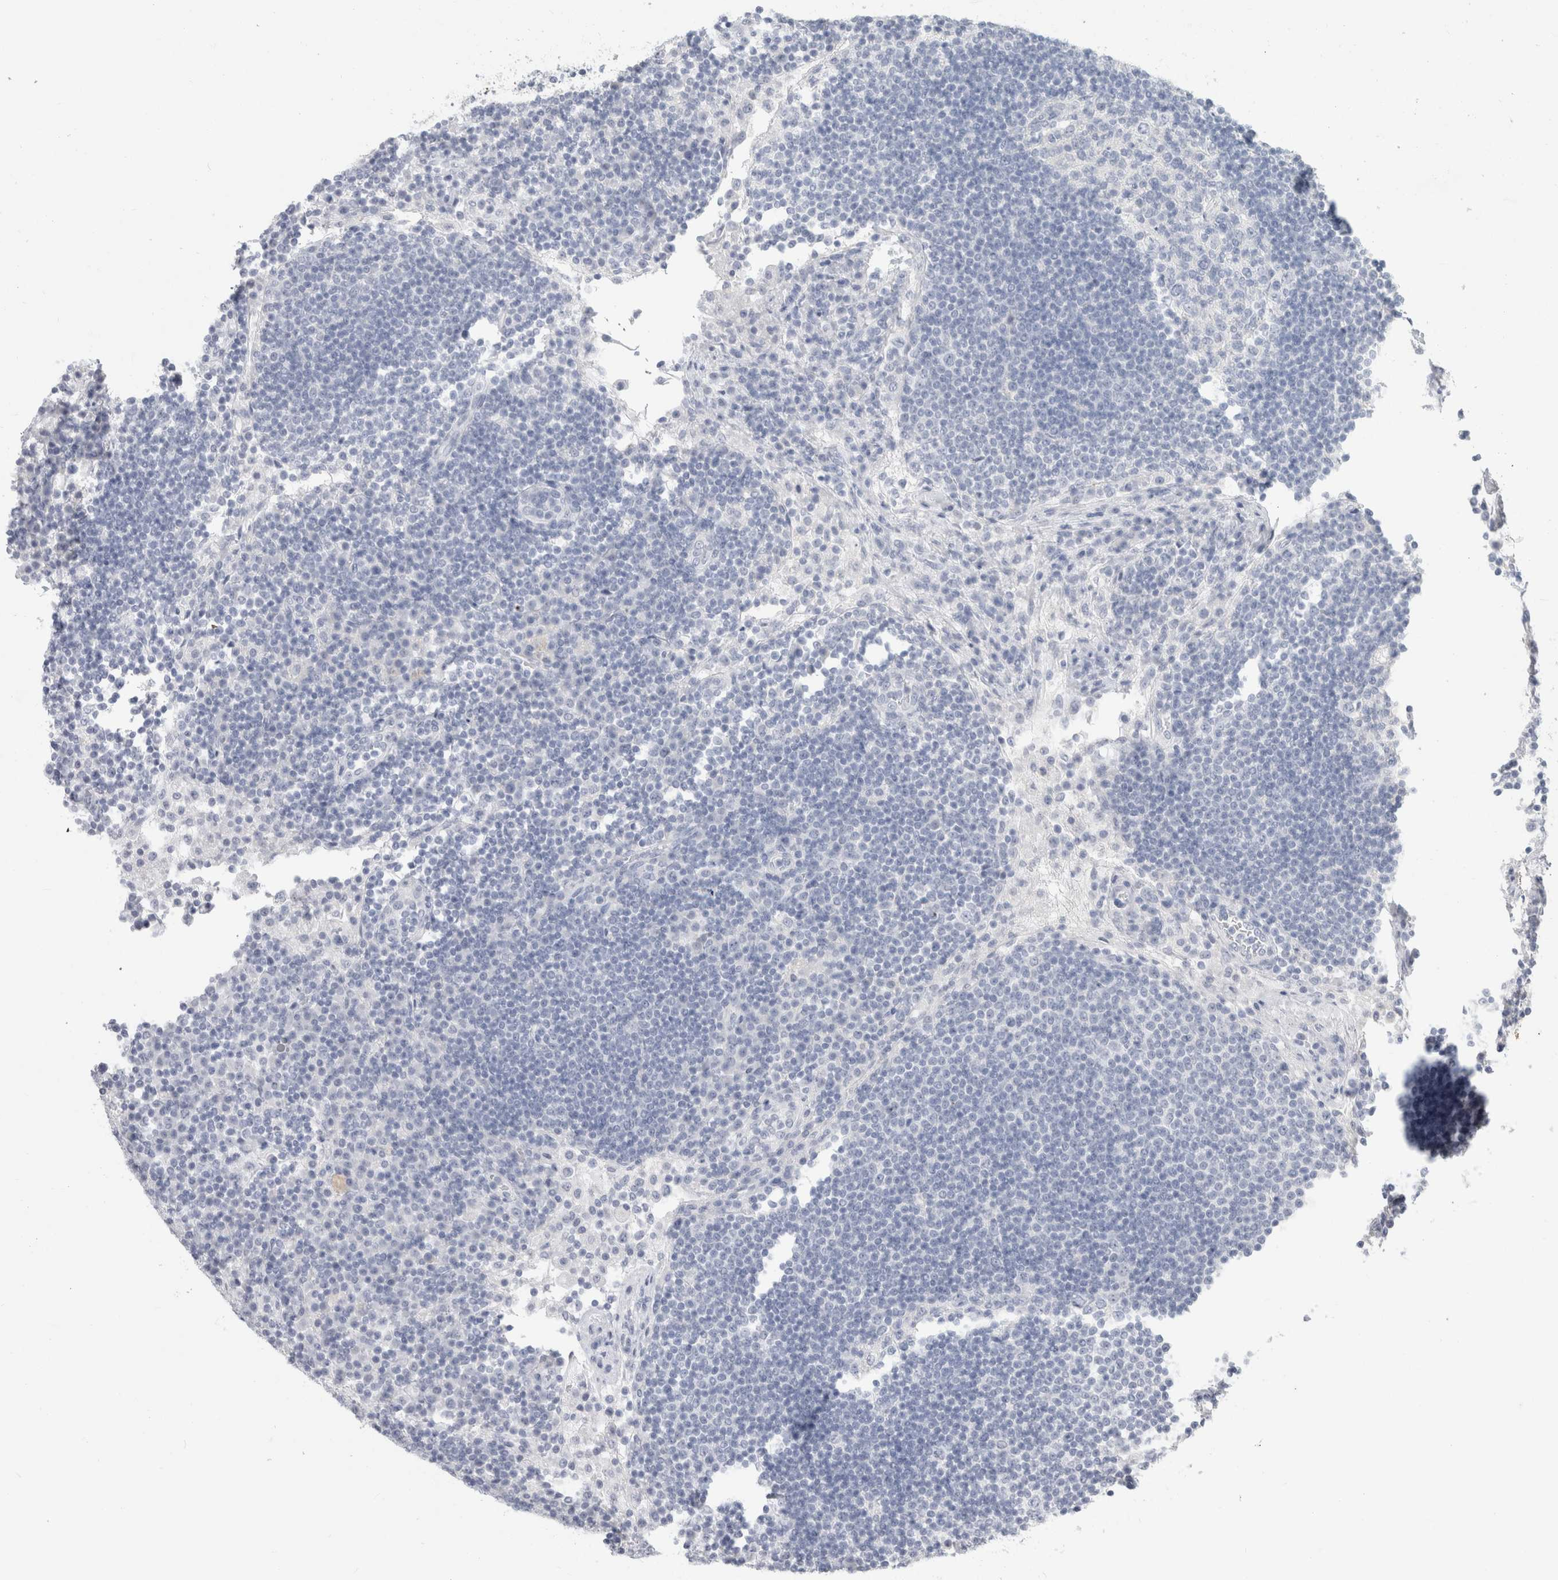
{"staining": {"intensity": "negative", "quantity": "none", "location": "none"}, "tissue": "lymph node", "cell_type": "Germinal center cells", "image_type": "normal", "snomed": [{"axis": "morphology", "description": "Normal tissue, NOS"}, {"axis": "topography", "description": "Lymph node"}], "caption": "Immunohistochemical staining of normal lymph node demonstrates no significant staining in germinal center cells.", "gene": "SLC6A1", "patient": {"sex": "female", "age": 53}}